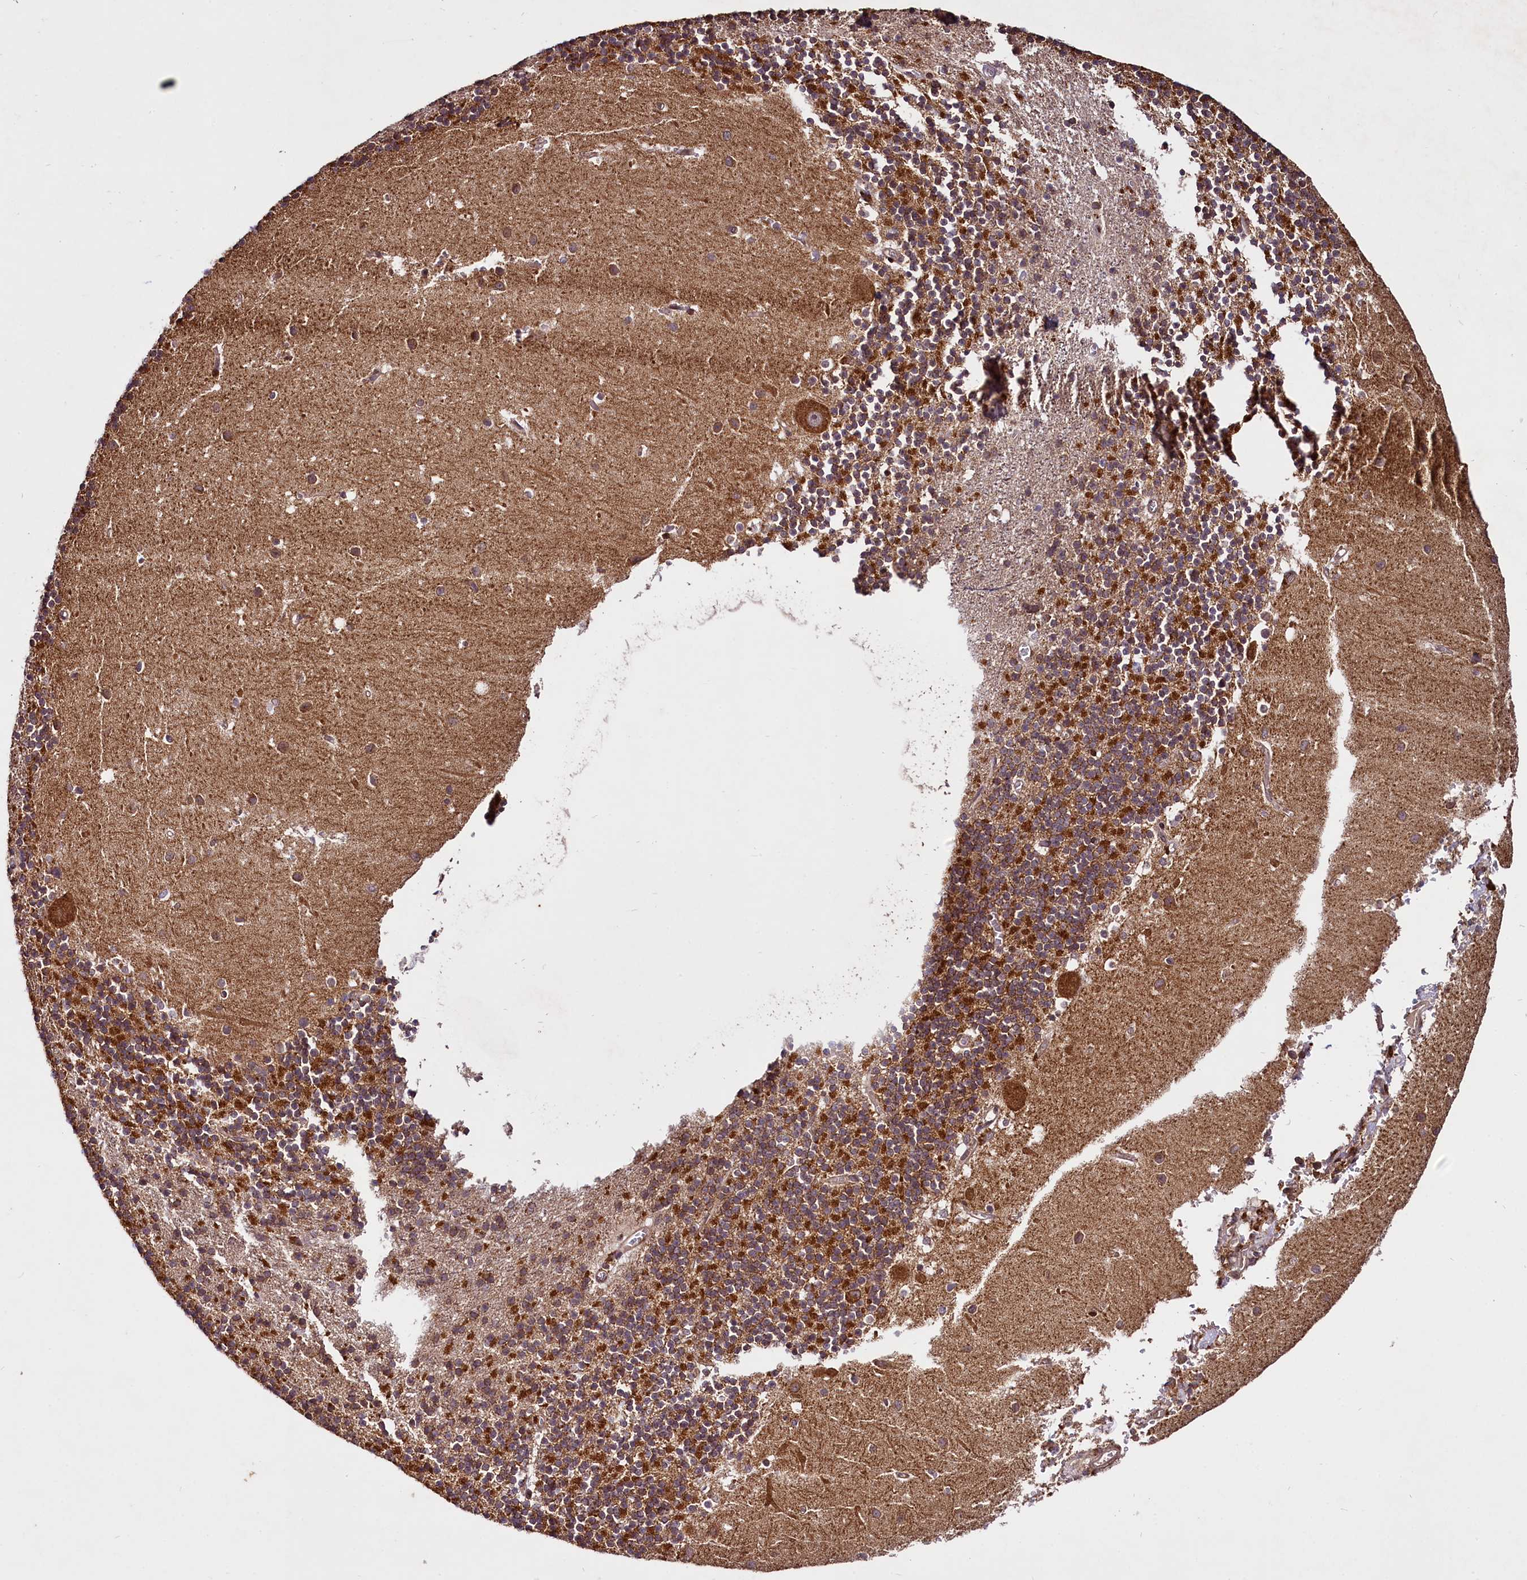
{"staining": {"intensity": "strong", "quantity": ">75%", "location": "cytoplasmic/membranous"}, "tissue": "cerebellum", "cell_type": "Cells in granular layer", "image_type": "normal", "snomed": [{"axis": "morphology", "description": "Normal tissue, NOS"}, {"axis": "topography", "description": "Cerebellum"}], "caption": "Immunohistochemical staining of benign cerebellum exhibits high levels of strong cytoplasmic/membranous positivity in about >75% of cells in granular layer. (Brightfield microscopy of DAB IHC at high magnification).", "gene": "DCP1B", "patient": {"sex": "male", "age": 54}}